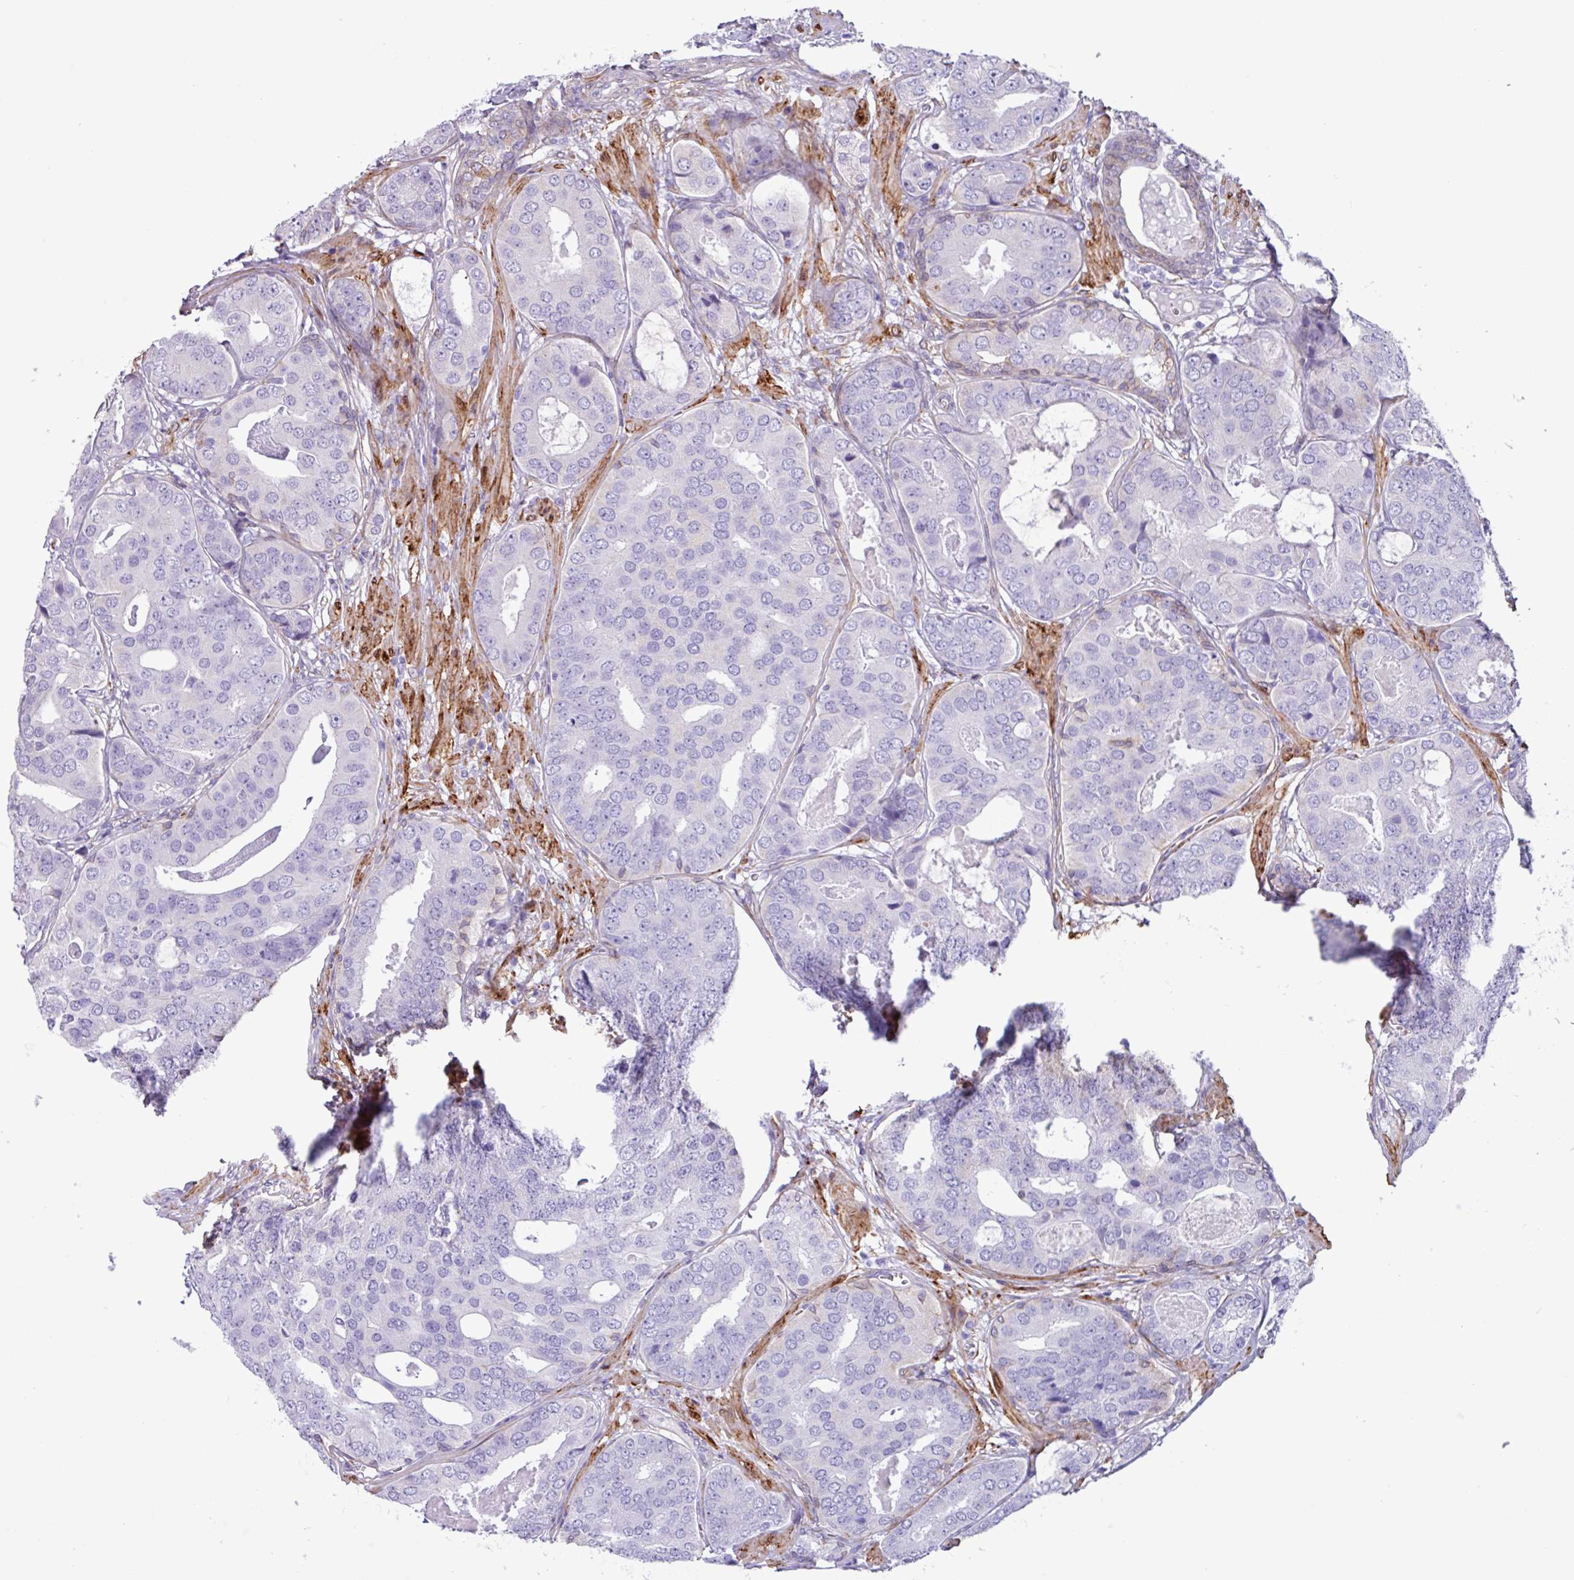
{"staining": {"intensity": "negative", "quantity": "none", "location": "none"}, "tissue": "prostate cancer", "cell_type": "Tumor cells", "image_type": "cancer", "snomed": [{"axis": "morphology", "description": "Adenocarcinoma, High grade"}, {"axis": "topography", "description": "Prostate"}], "caption": "Immunohistochemistry histopathology image of neoplastic tissue: high-grade adenocarcinoma (prostate) stained with DAB shows no significant protein positivity in tumor cells.", "gene": "SLC38A1", "patient": {"sex": "male", "age": 71}}